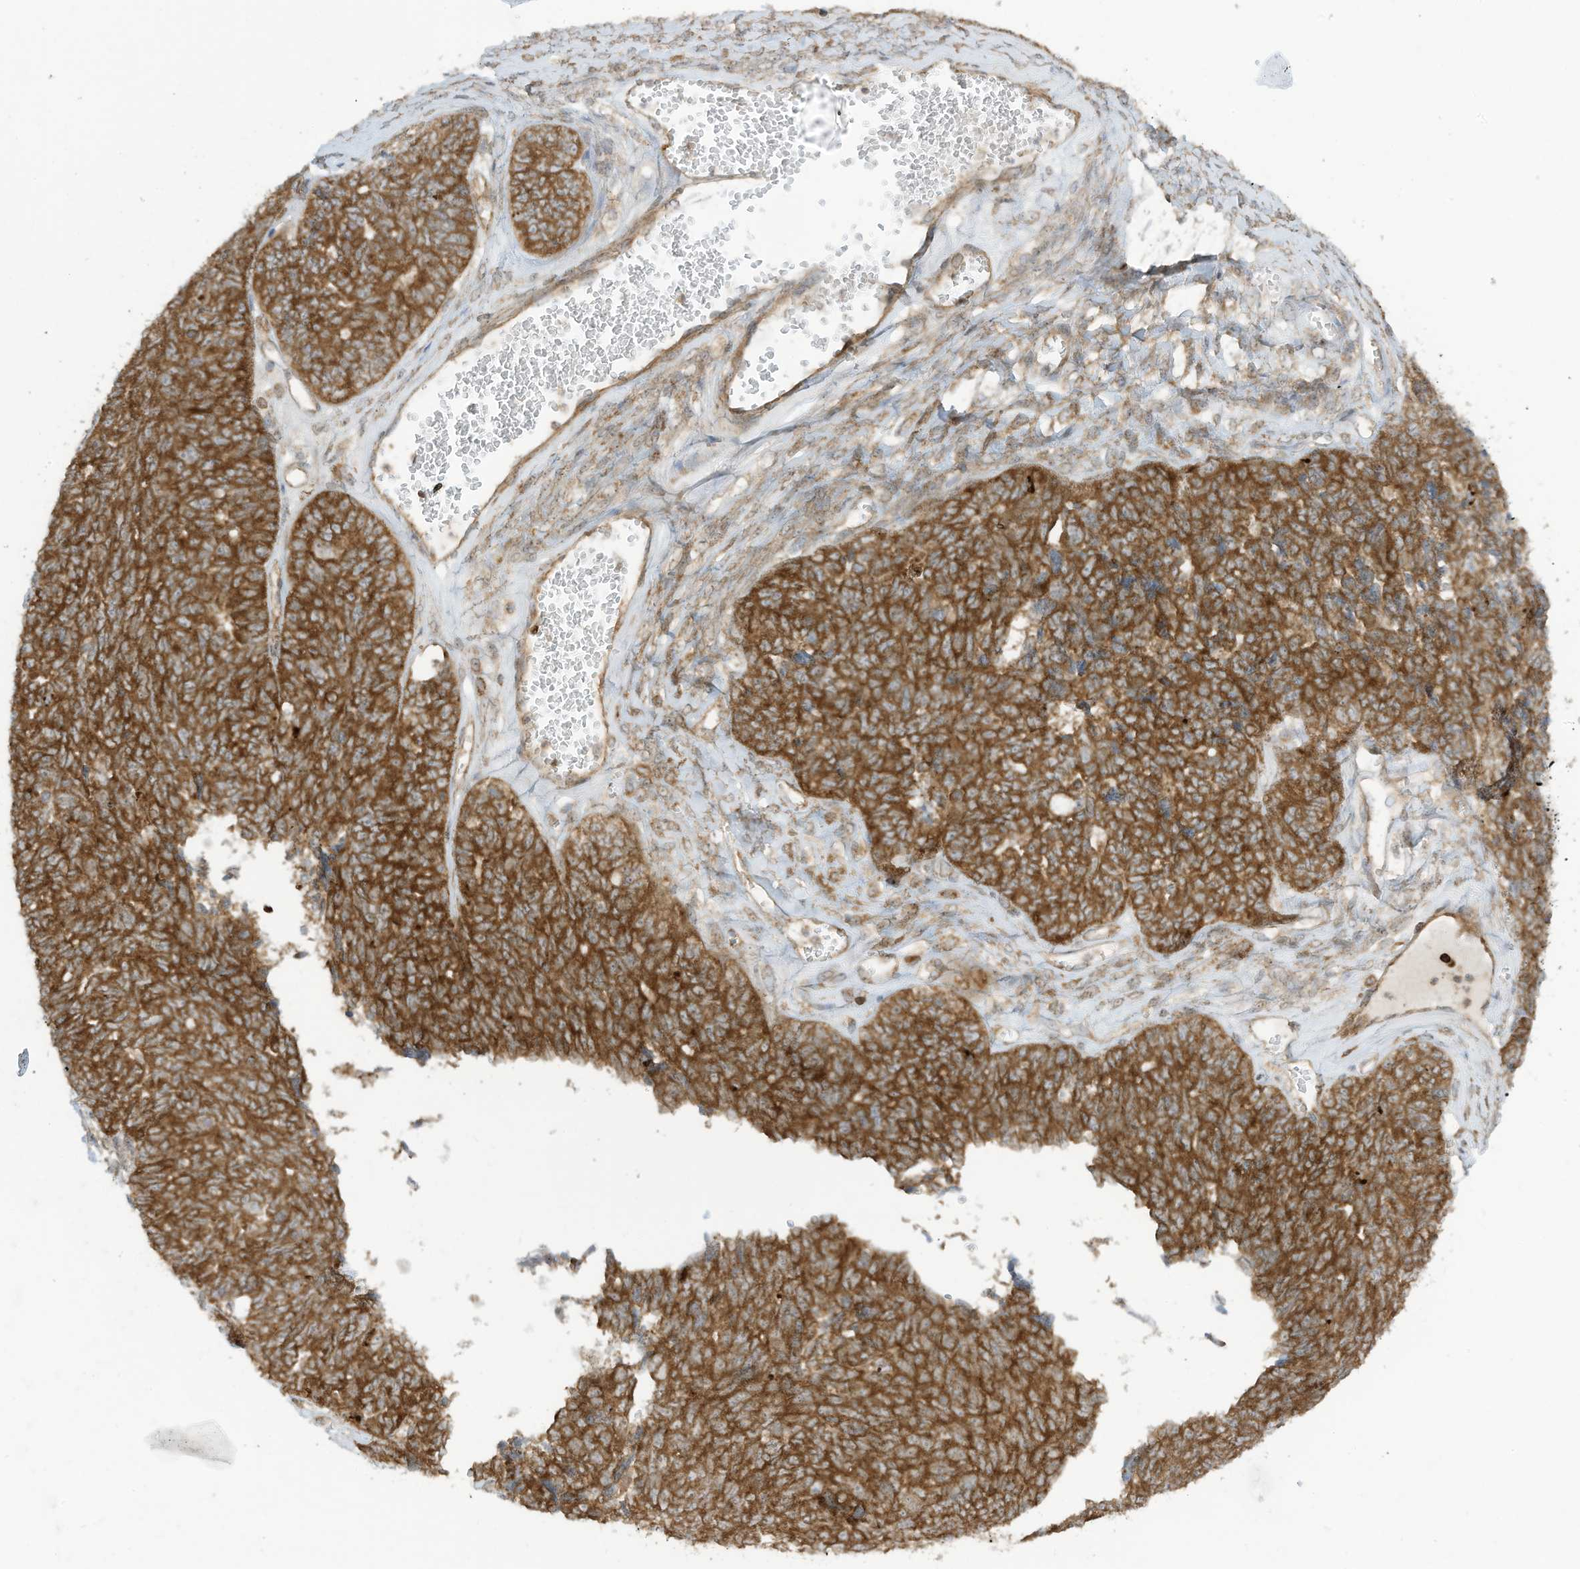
{"staining": {"intensity": "strong", "quantity": ">75%", "location": "cytoplasmic/membranous"}, "tissue": "ovarian cancer", "cell_type": "Tumor cells", "image_type": "cancer", "snomed": [{"axis": "morphology", "description": "Cystadenocarcinoma, serous, NOS"}, {"axis": "topography", "description": "Ovary"}], "caption": "Brown immunohistochemical staining in human ovarian cancer (serous cystadenocarcinoma) displays strong cytoplasmic/membranous positivity in approximately >75% of tumor cells.", "gene": "REPS1", "patient": {"sex": "female", "age": 79}}